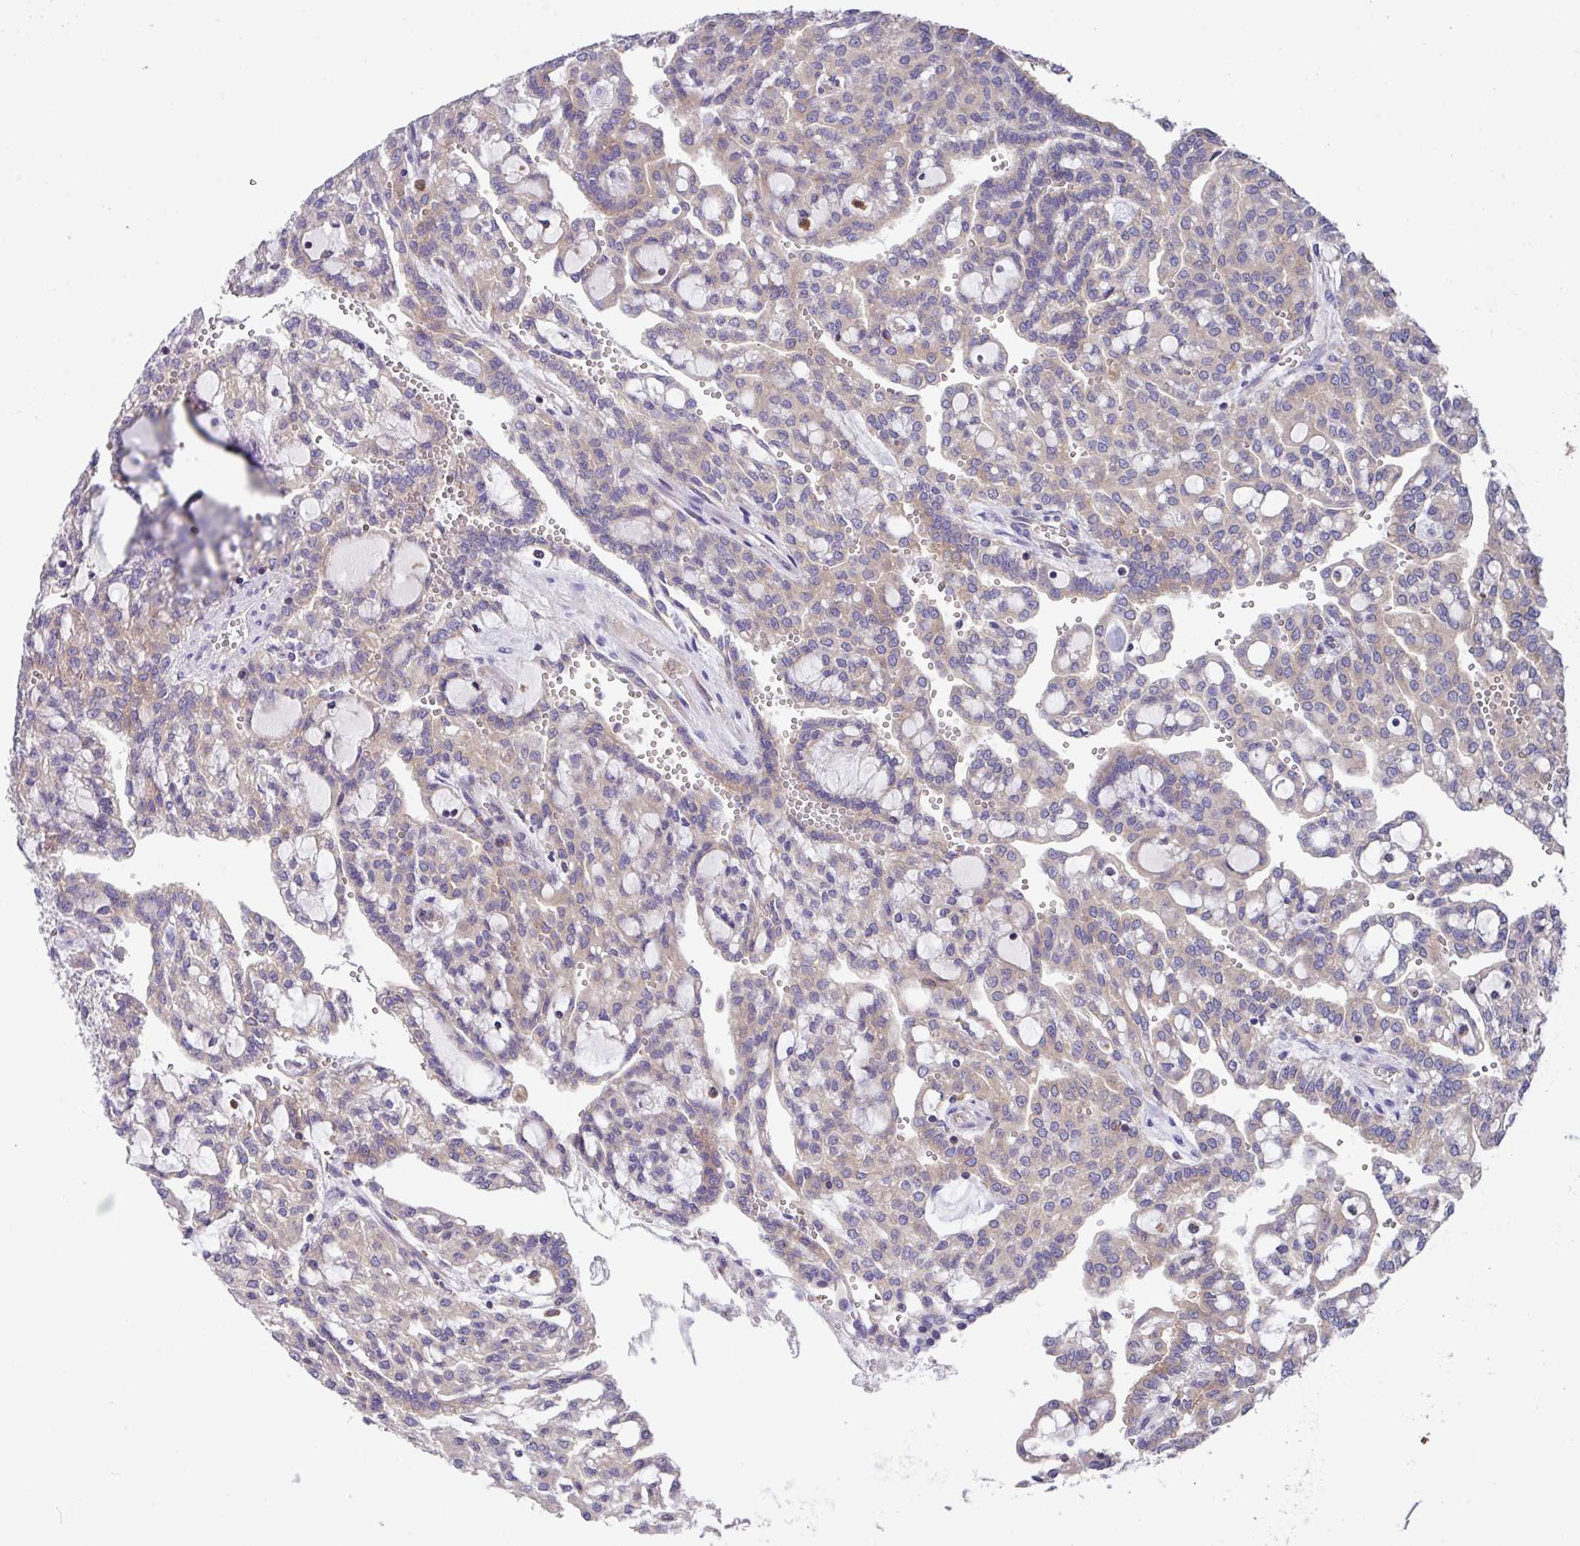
{"staining": {"intensity": "negative", "quantity": "none", "location": "none"}, "tissue": "renal cancer", "cell_type": "Tumor cells", "image_type": "cancer", "snomed": [{"axis": "morphology", "description": "Adenocarcinoma, NOS"}, {"axis": "topography", "description": "Kidney"}], "caption": "Immunohistochemistry (IHC) of human adenocarcinoma (renal) displays no staining in tumor cells. (DAB immunohistochemistry visualized using brightfield microscopy, high magnification).", "gene": "EIF4B", "patient": {"sex": "male", "age": 63}}